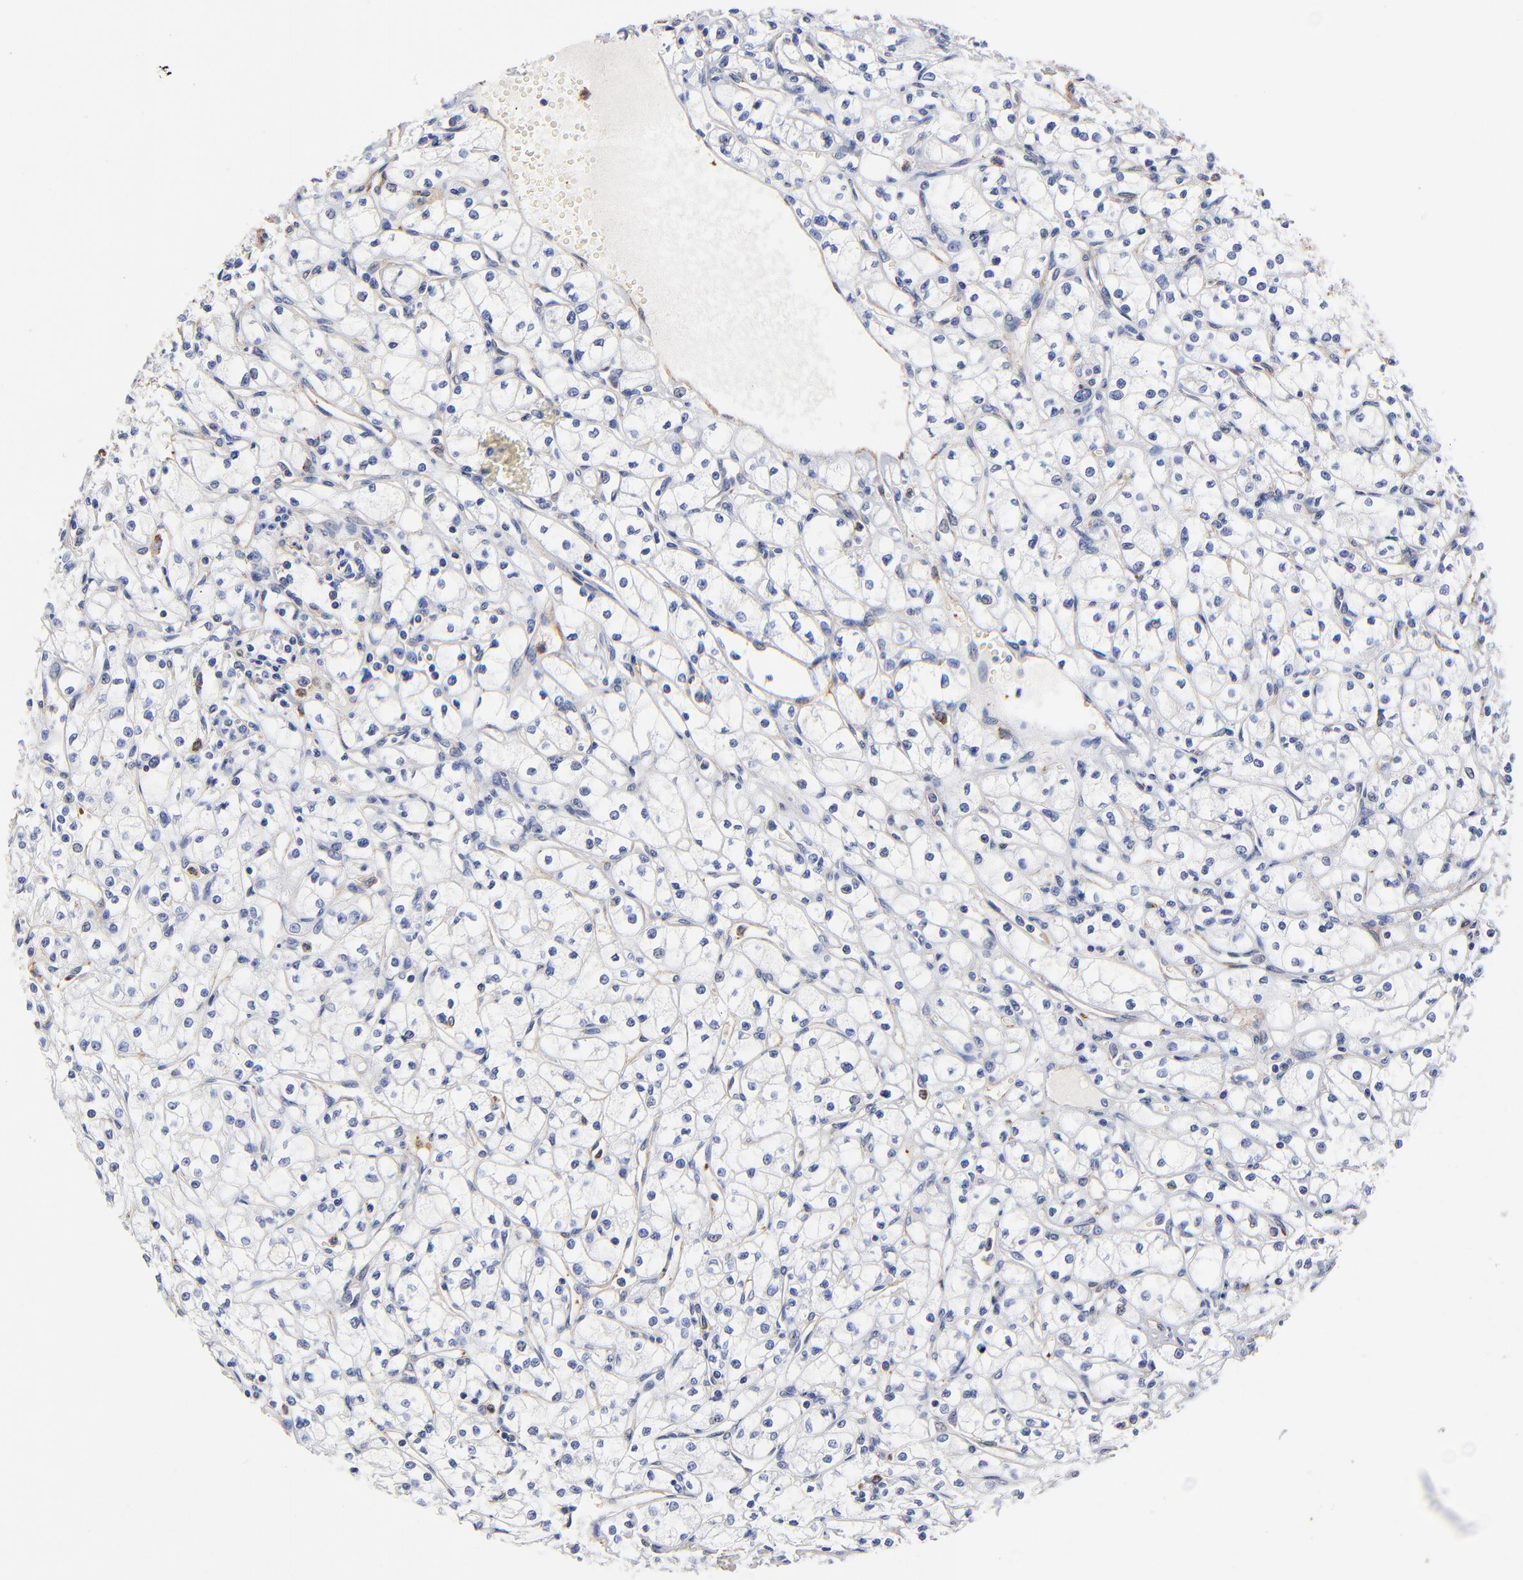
{"staining": {"intensity": "negative", "quantity": "none", "location": "none"}, "tissue": "renal cancer", "cell_type": "Tumor cells", "image_type": "cancer", "snomed": [{"axis": "morphology", "description": "Adenocarcinoma, NOS"}, {"axis": "topography", "description": "Kidney"}], "caption": "Immunohistochemistry (IHC) of human adenocarcinoma (renal) exhibits no expression in tumor cells.", "gene": "TAGLN2", "patient": {"sex": "male", "age": 61}}